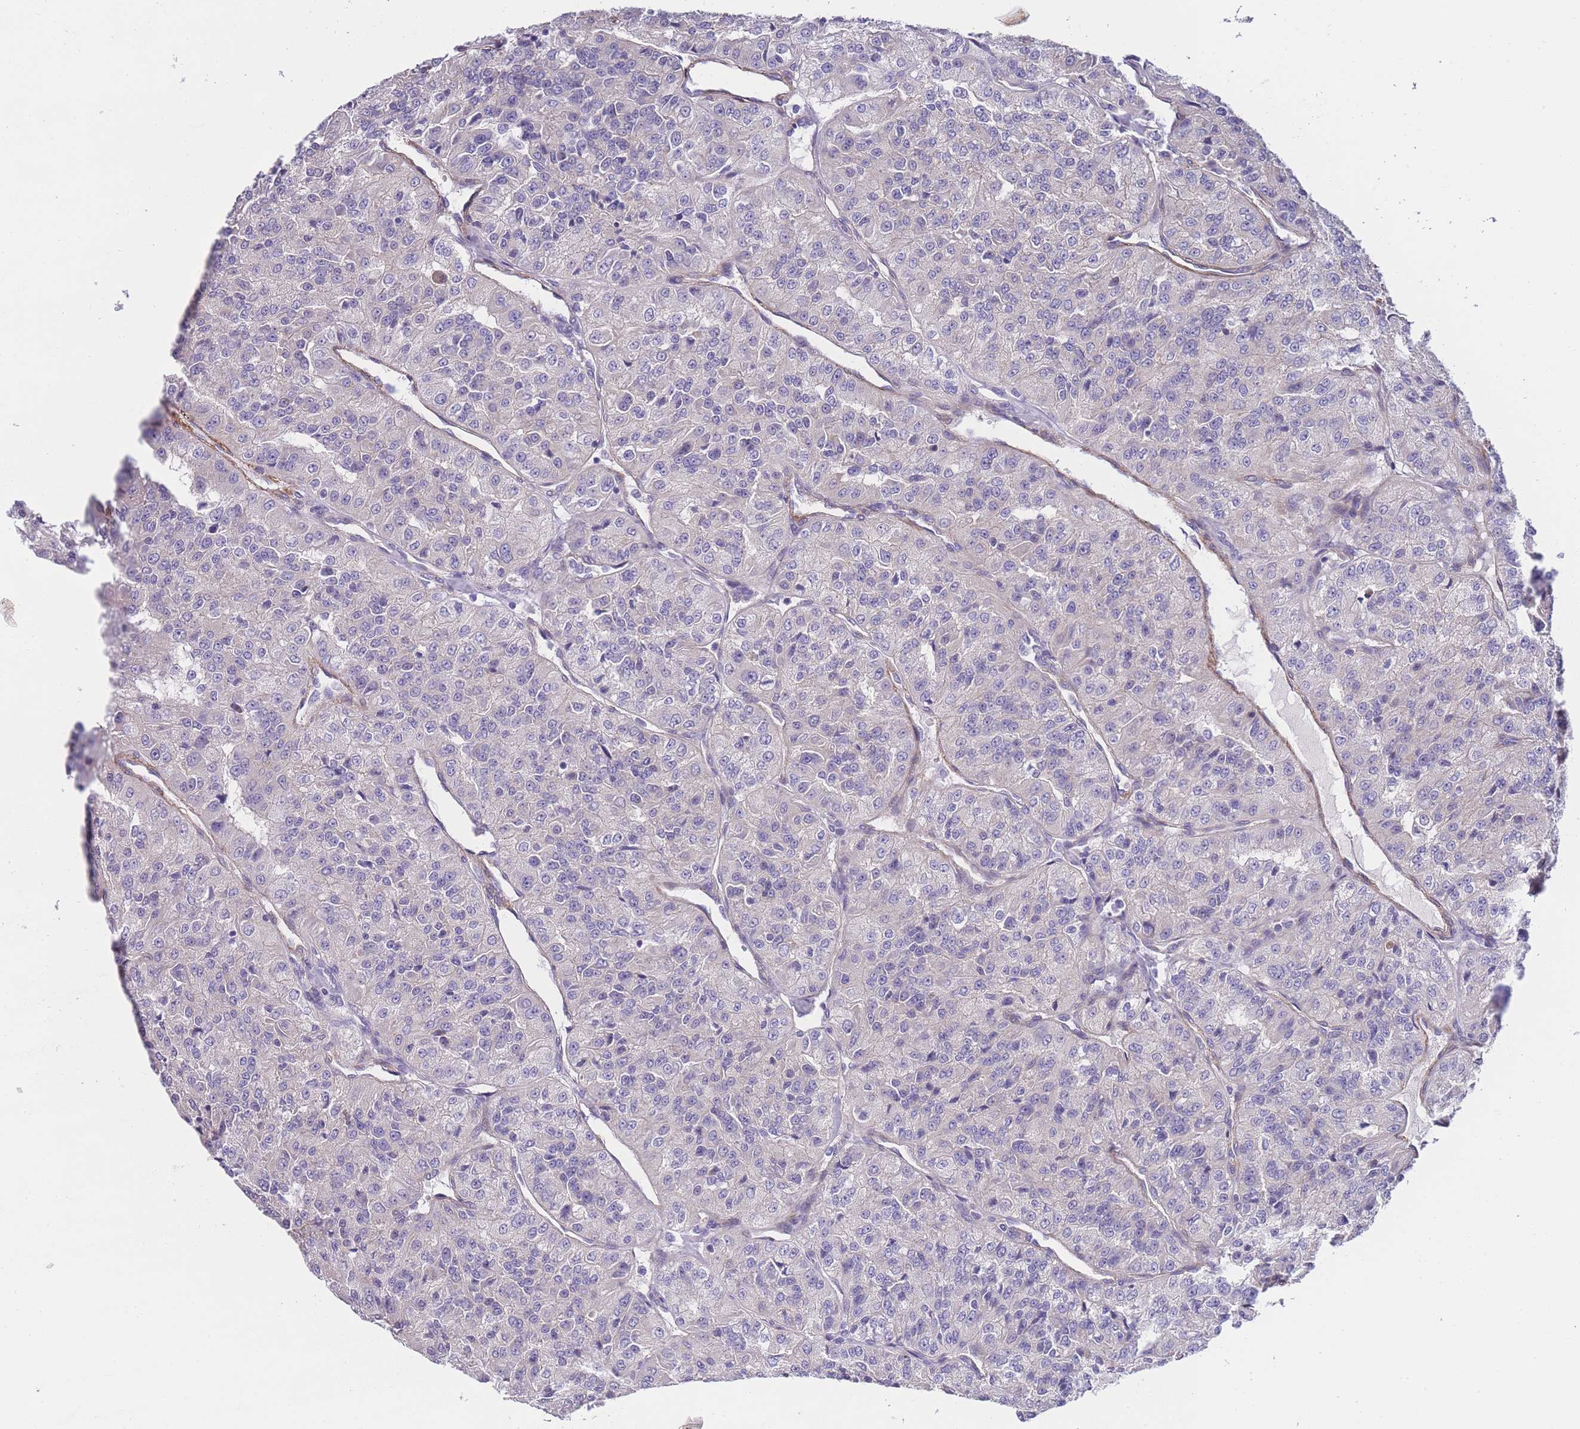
{"staining": {"intensity": "negative", "quantity": "none", "location": "none"}, "tissue": "renal cancer", "cell_type": "Tumor cells", "image_type": "cancer", "snomed": [{"axis": "morphology", "description": "Adenocarcinoma, NOS"}, {"axis": "topography", "description": "Kidney"}], "caption": "Tumor cells are negative for brown protein staining in renal cancer.", "gene": "FAM124A", "patient": {"sex": "female", "age": 63}}